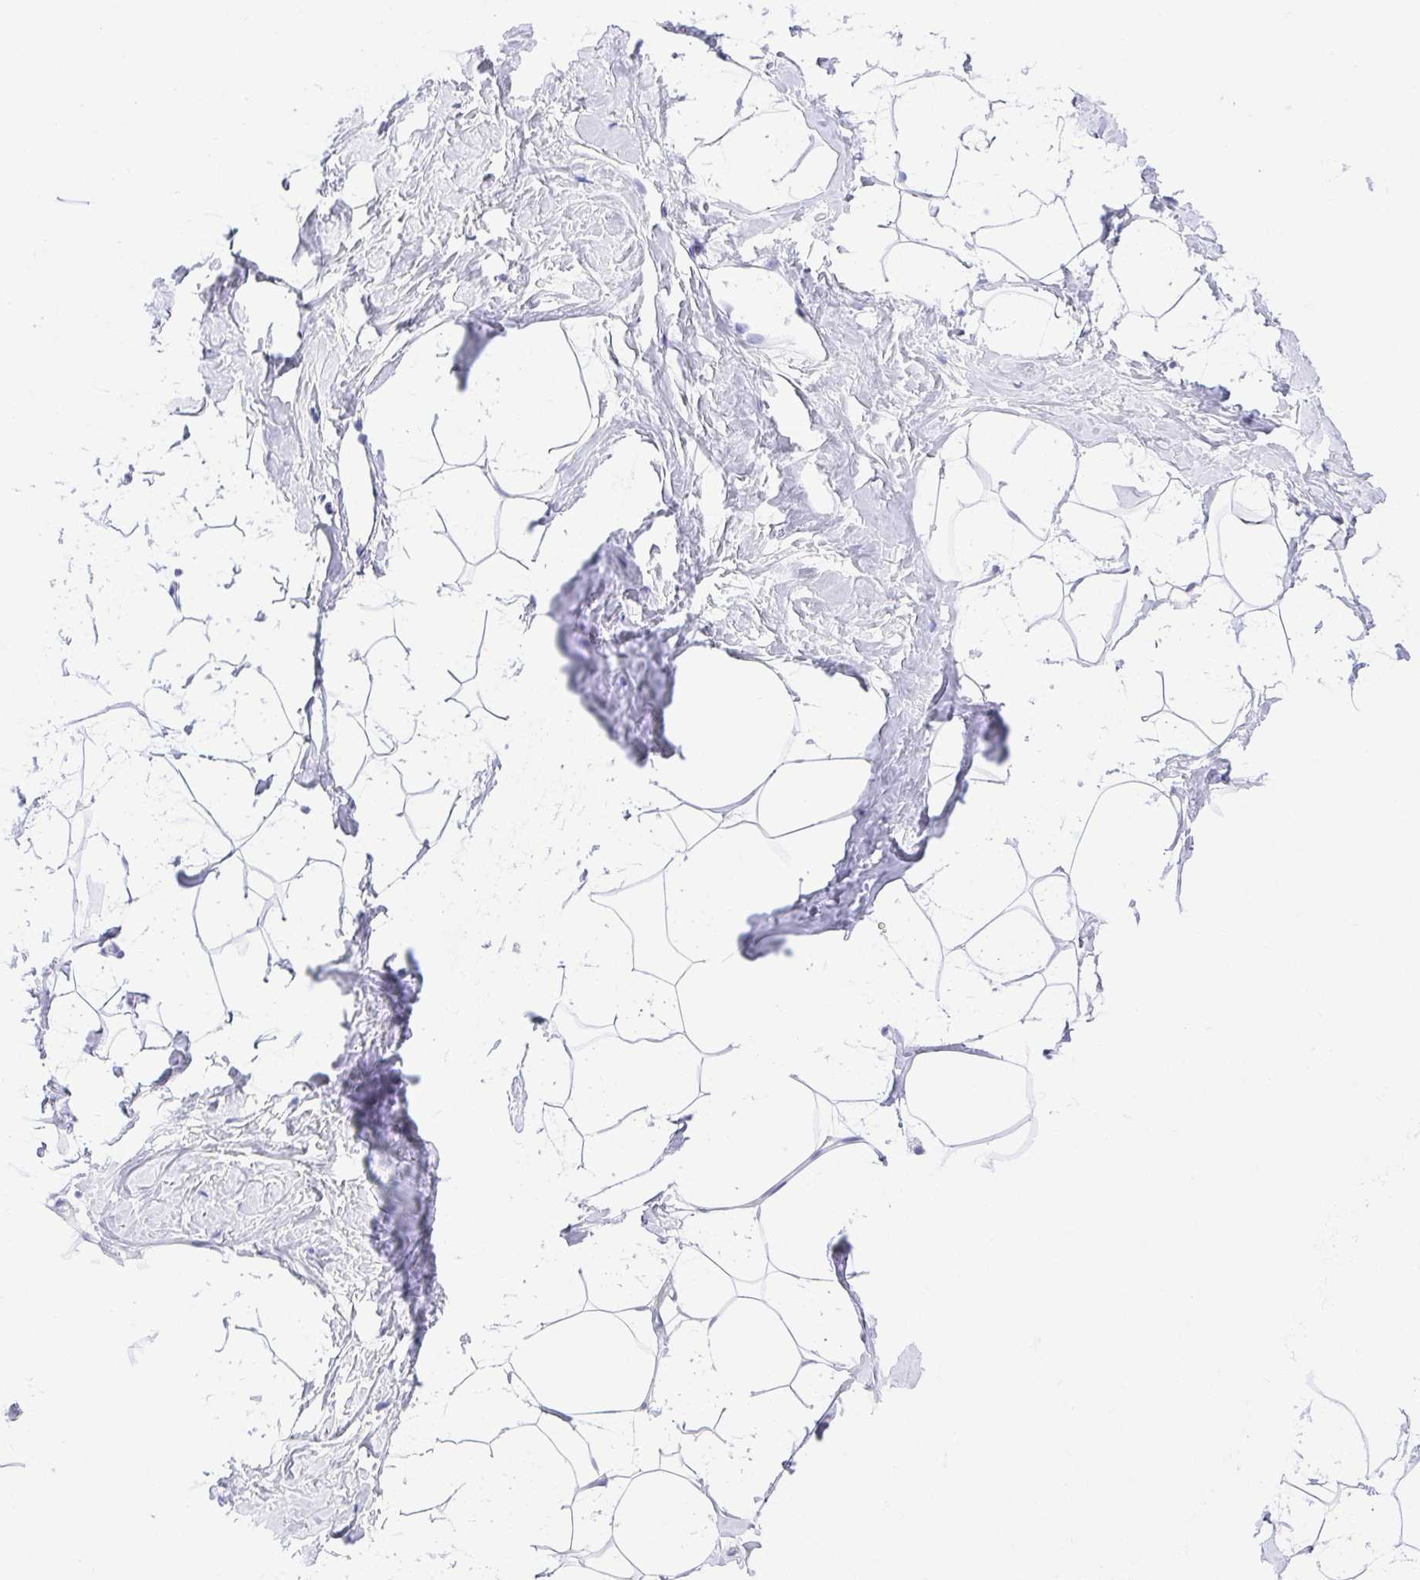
{"staining": {"intensity": "negative", "quantity": "none", "location": "none"}, "tissue": "breast", "cell_type": "Adipocytes", "image_type": "normal", "snomed": [{"axis": "morphology", "description": "Normal tissue, NOS"}, {"axis": "topography", "description": "Breast"}], "caption": "Immunohistochemical staining of normal breast displays no significant positivity in adipocytes. Nuclei are stained in blue.", "gene": "LUZP4", "patient": {"sex": "female", "age": 32}}